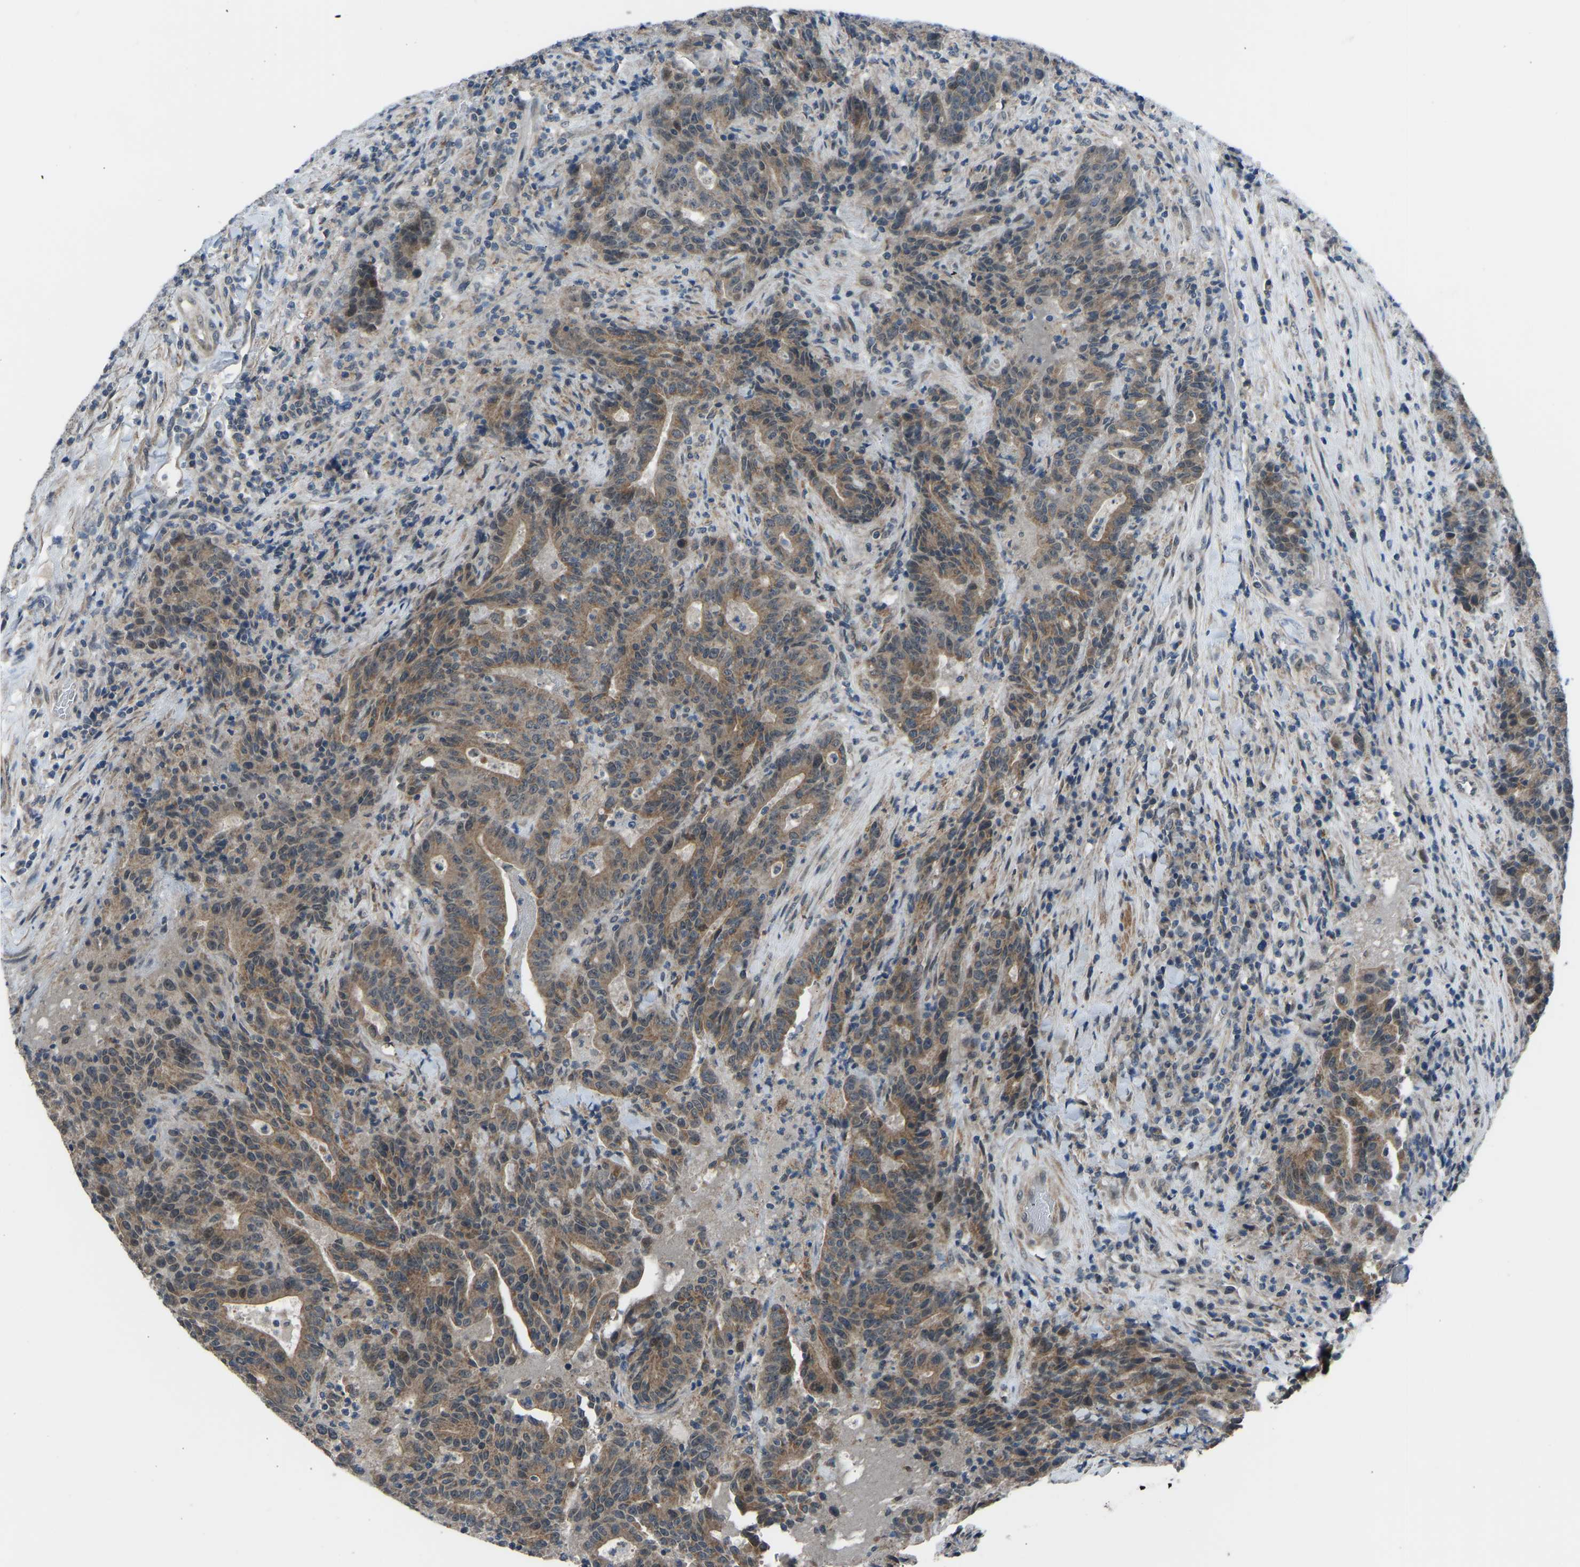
{"staining": {"intensity": "moderate", "quantity": ">75%", "location": "cytoplasmic/membranous"}, "tissue": "colorectal cancer", "cell_type": "Tumor cells", "image_type": "cancer", "snomed": [{"axis": "morphology", "description": "Adenocarcinoma, NOS"}, {"axis": "topography", "description": "Colon"}], "caption": "Moderate cytoplasmic/membranous protein positivity is appreciated in about >75% of tumor cells in adenocarcinoma (colorectal).", "gene": "CDK2AP1", "patient": {"sex": "female", "age": 75}}